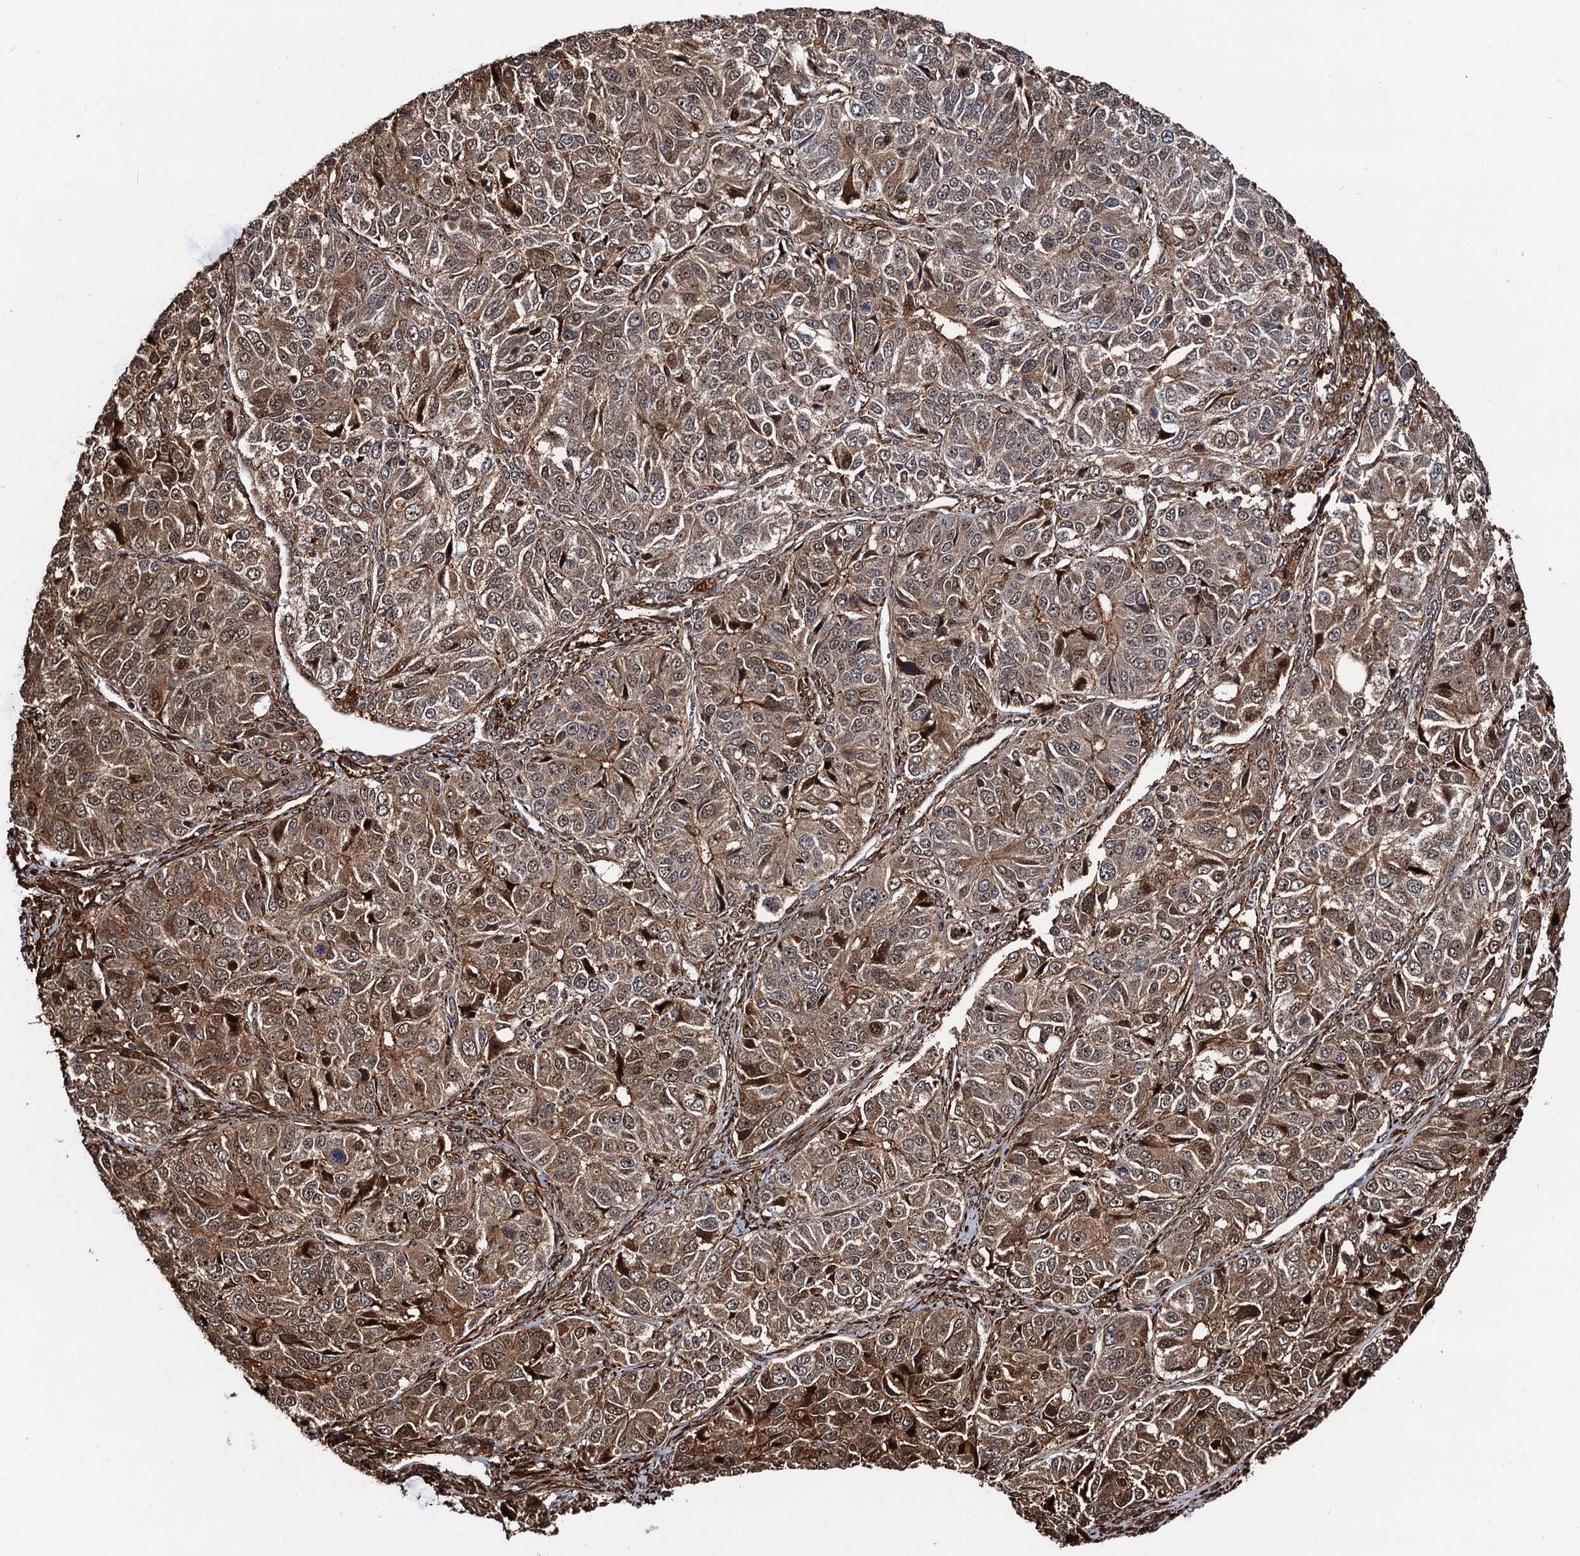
{"staining": {"intensity": "moderate", "quantity": ">75%", "location": "cytoplasmic/membranous,nuclear"}, "tissue": "ovarian cancer", "cell_type": "Tumor cells", "image_type": "cancer", "snomed": [{"axis": "morphology", "description": "Carcinoma, endometroid"}, {"axis": "topography", "description": "Ovary"}], "caption": "A brown stain labels moderate cytoplasmic/membranous and nuclear staining of a protein in ovarian endometroid carcinoma tumor cells.", "gene": "SNRNP25", "patient": {"sex": "female", "age": 51}}